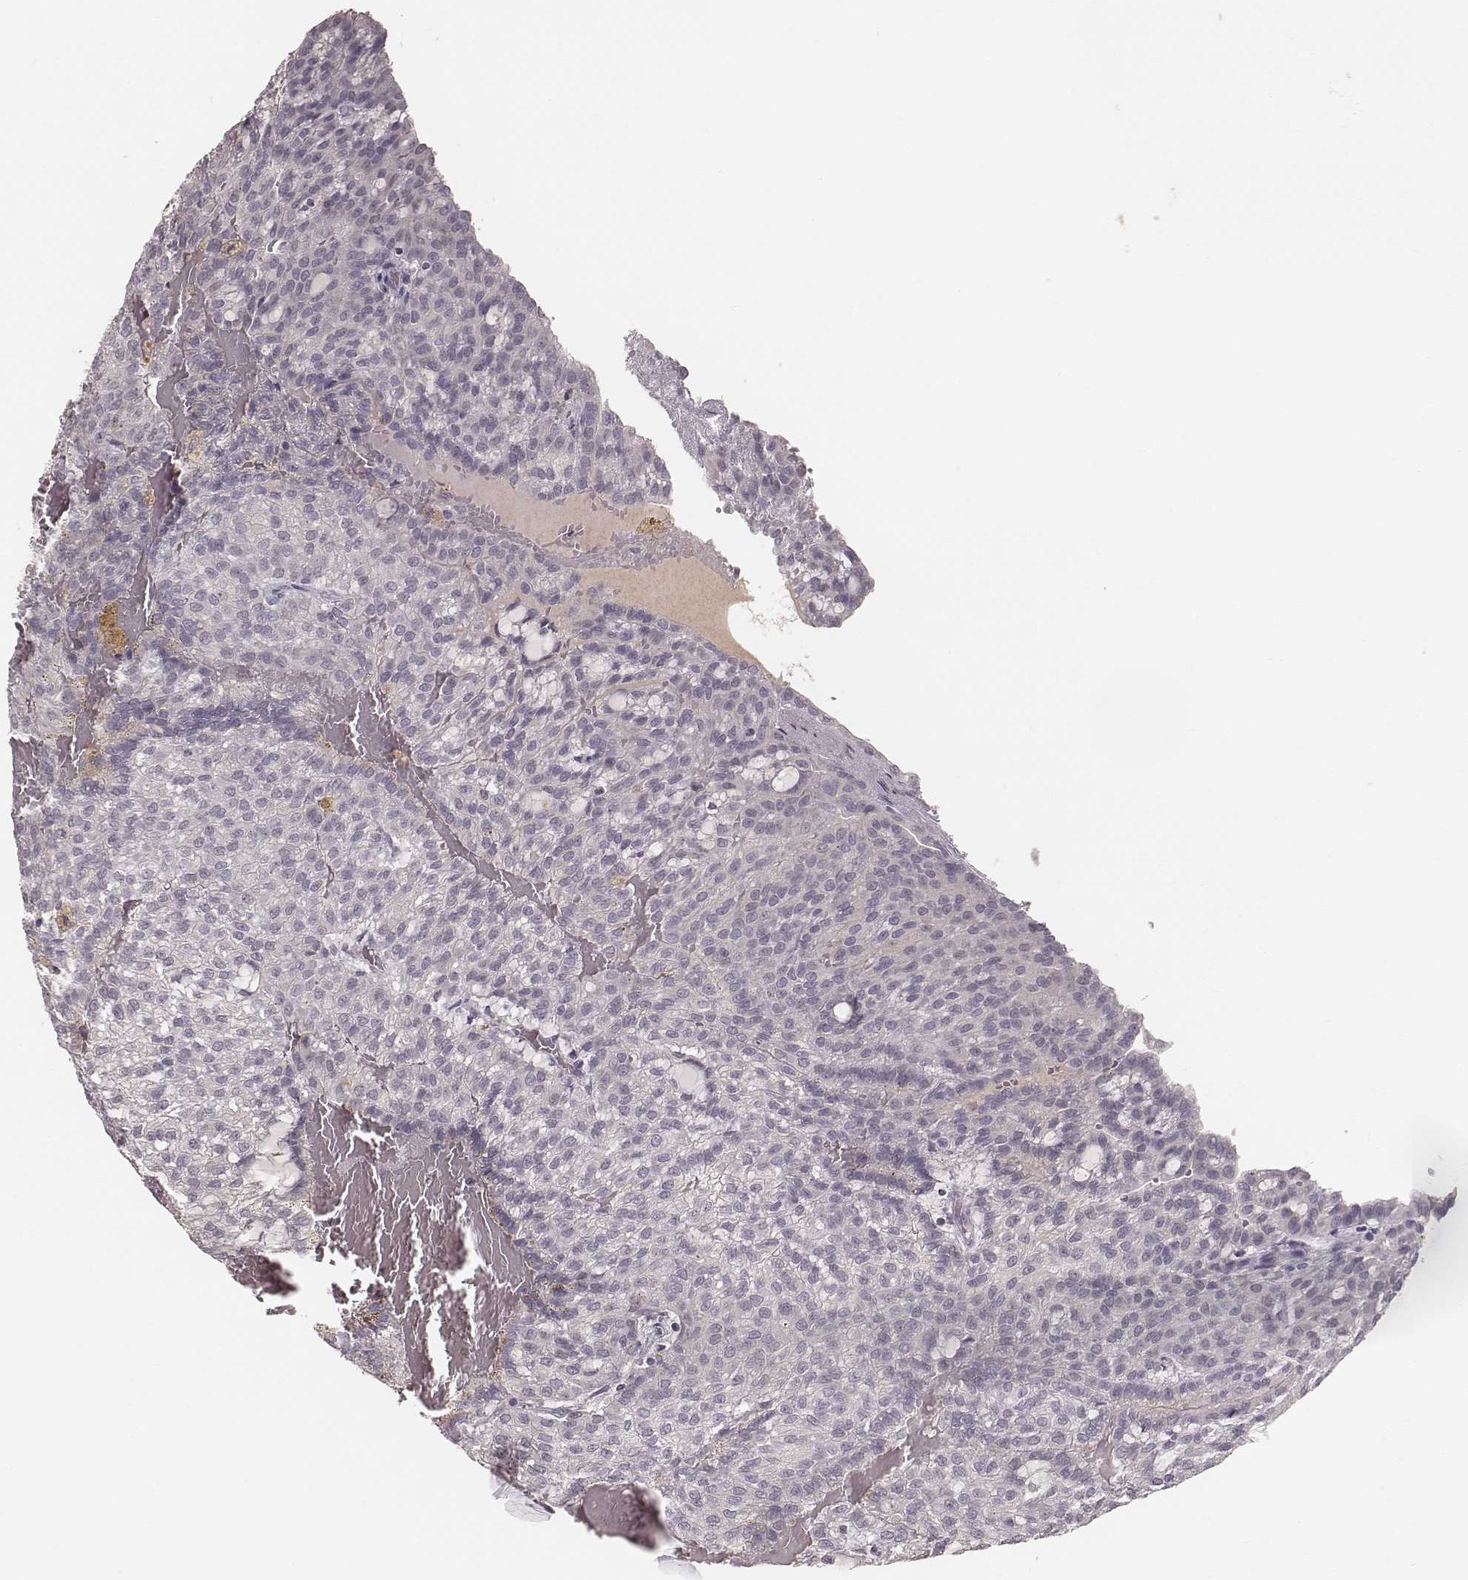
{"staining": {"intensity": "negative", "quantity": "none", "location": "none"}, "tissue": "renal cancer", "cell_type": "Tumor cells", "image_type": "cancer", "snomed": [{"axis": "morphology", "description": "Adenocarcinoma, NOS"}, {"axis": "topography", "description": "Kidney"}], "caption": "Renal cancer stained for a protein using immunohistochemistry shows no staining tumor cells.", "gene": "LY6K", "patient": {"sex": "male", "age": 63}}